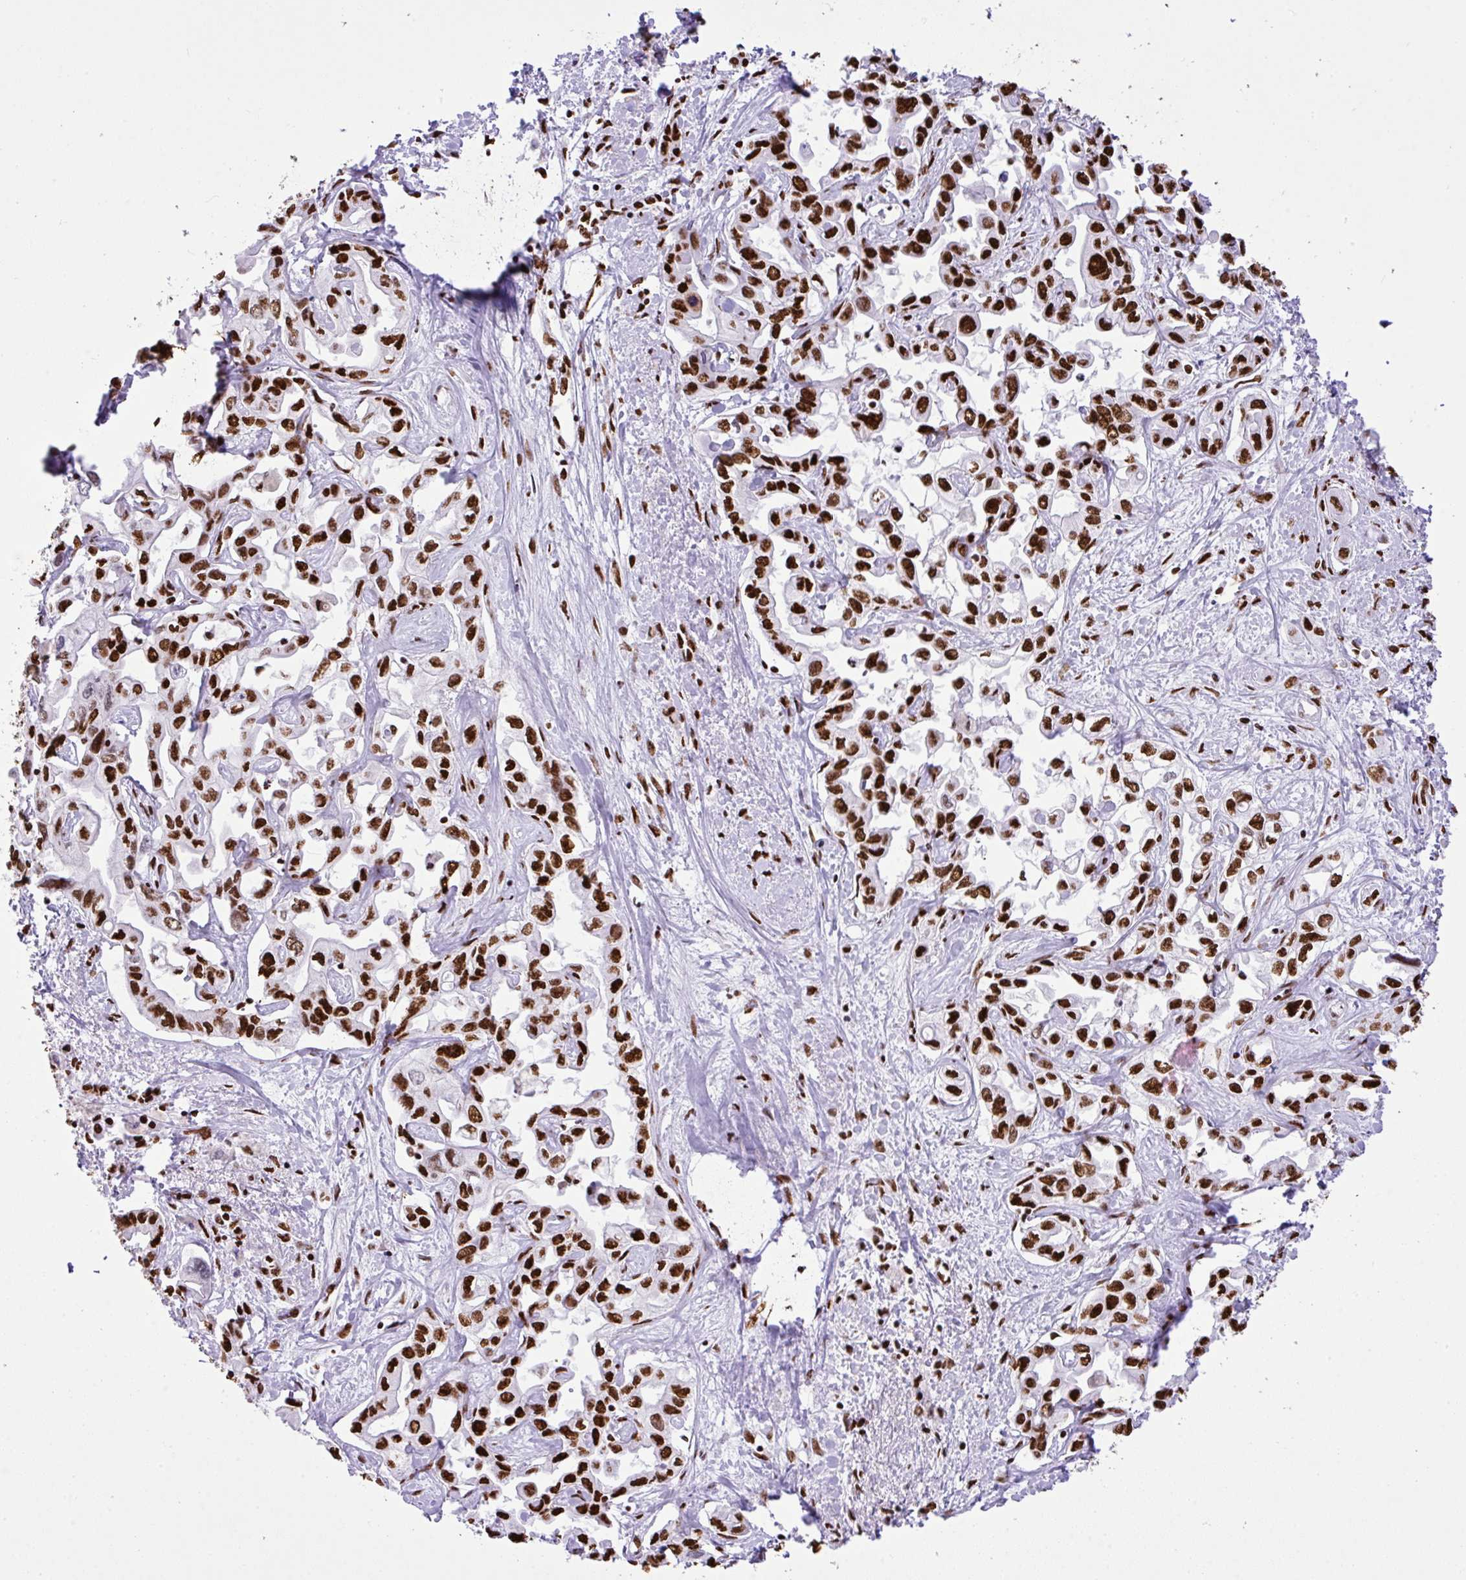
{"staining": {"intensity": "strong", "quantity": ">75%", "location": "nuclear"}, "tissue": "liver cancer", "cell_type": "Tumor cells", "image_type": "cancer", "snomed": [{"axis": "morphology", "description": "Cholangiocarcinoma"}, {"axis": "topography", "description": "Liver"}], "caption": "Strong nuclear positivity for a protein is appreciated in approximately >75% of tumor cells of liver cancer (cholangiocarcinoma) using IHC.", "gene": "RARG", "patient": {"sex": "female", "age": 64}}